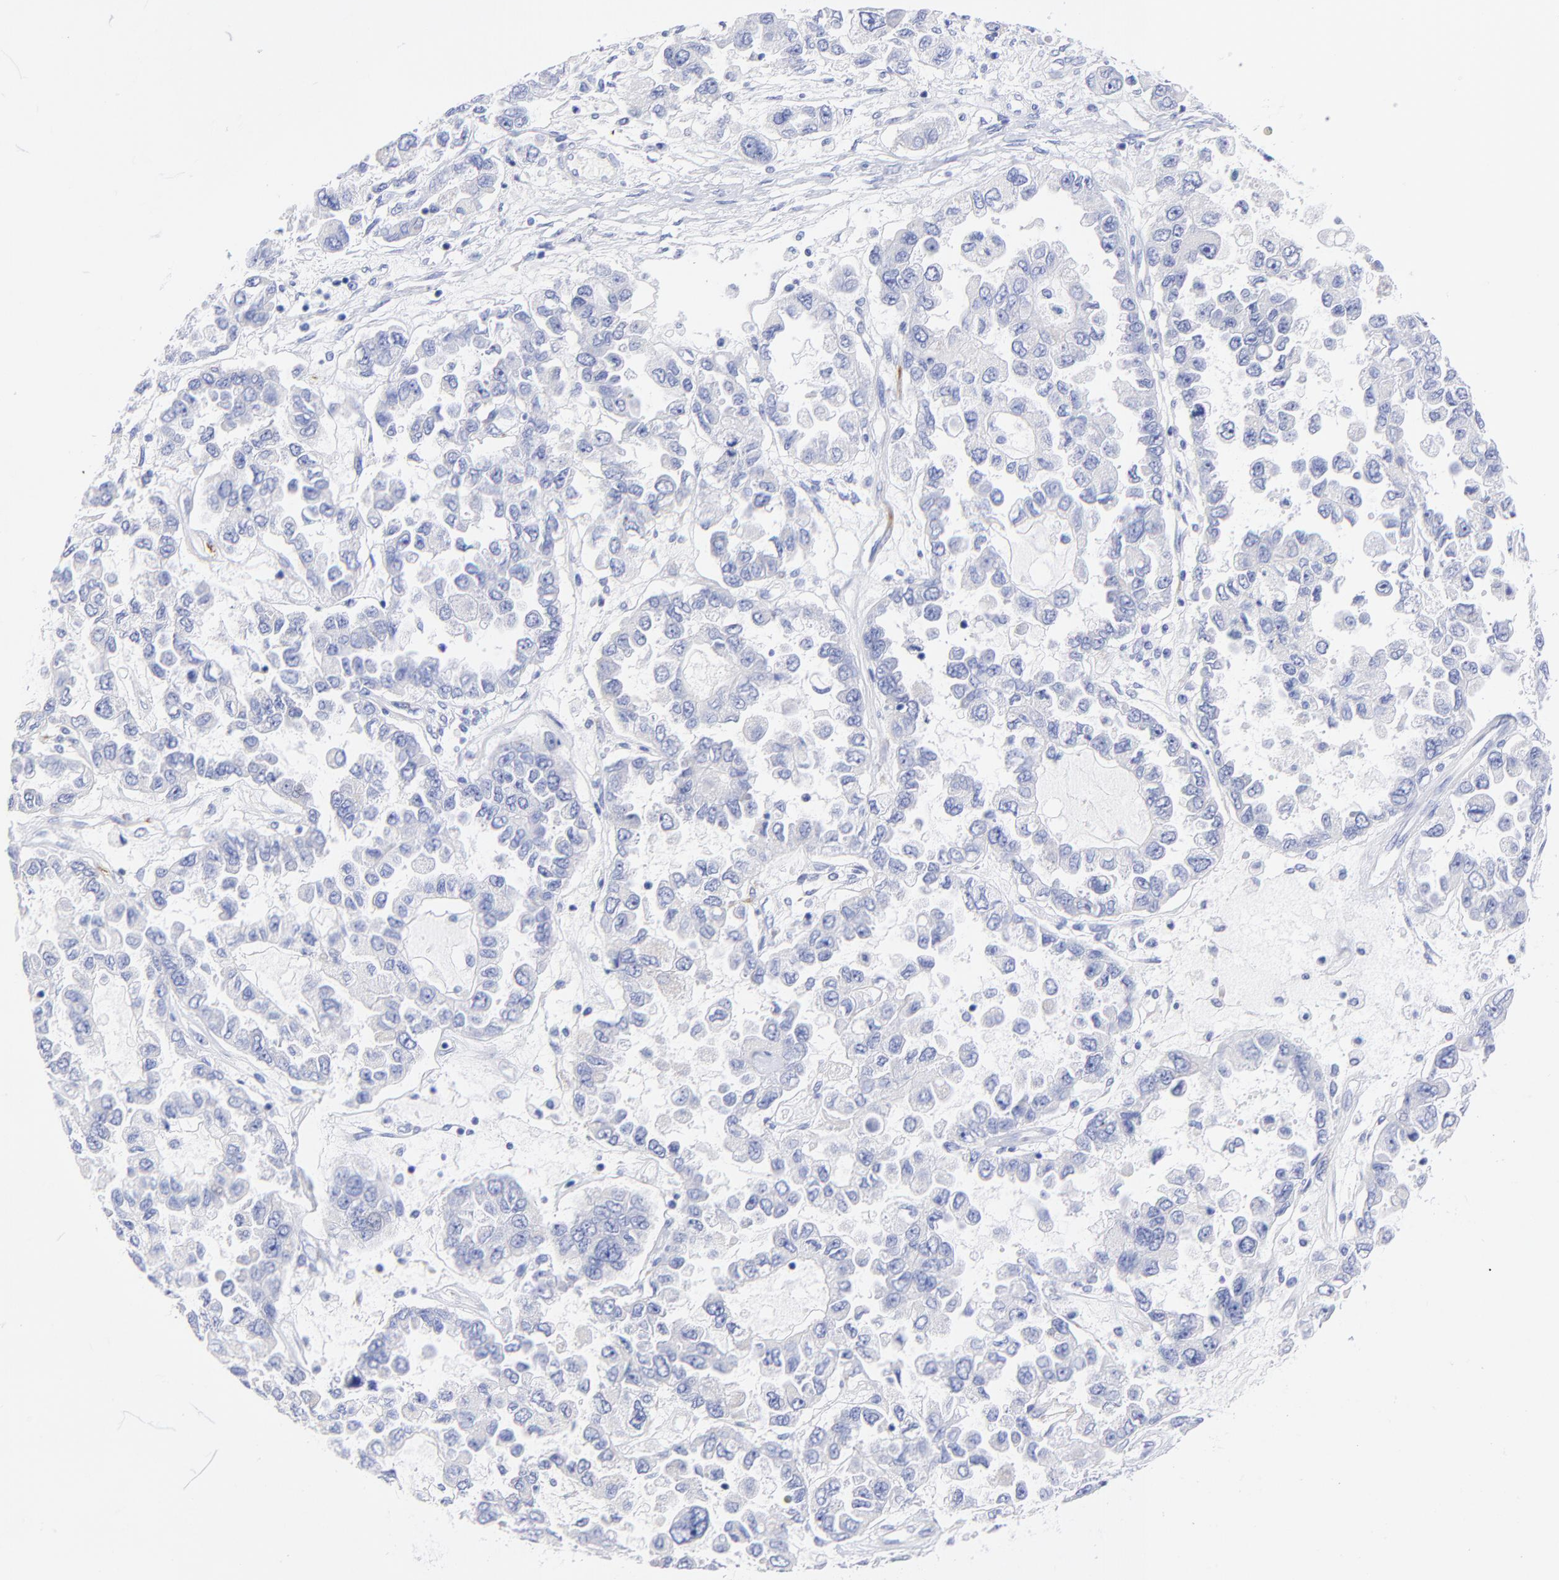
{"staining": {"intensity": "negative", "quantity": "none", "location": "none"}, "tissue": "ovarian cancer", "cell_type": "Tumor cells", "image_type": "cancer", "snomed": [{"axis": "morphology", "description": "Cystadenocarcinoma, serous, NOS"}, {"axis": "topography", "description": "Ovary"}], "caption": "IHC of human ovarian cancer reveals no expression in tumor cells.", "gene": "C1QTNF6", "patient": {"sex": "female", "age": 84}}